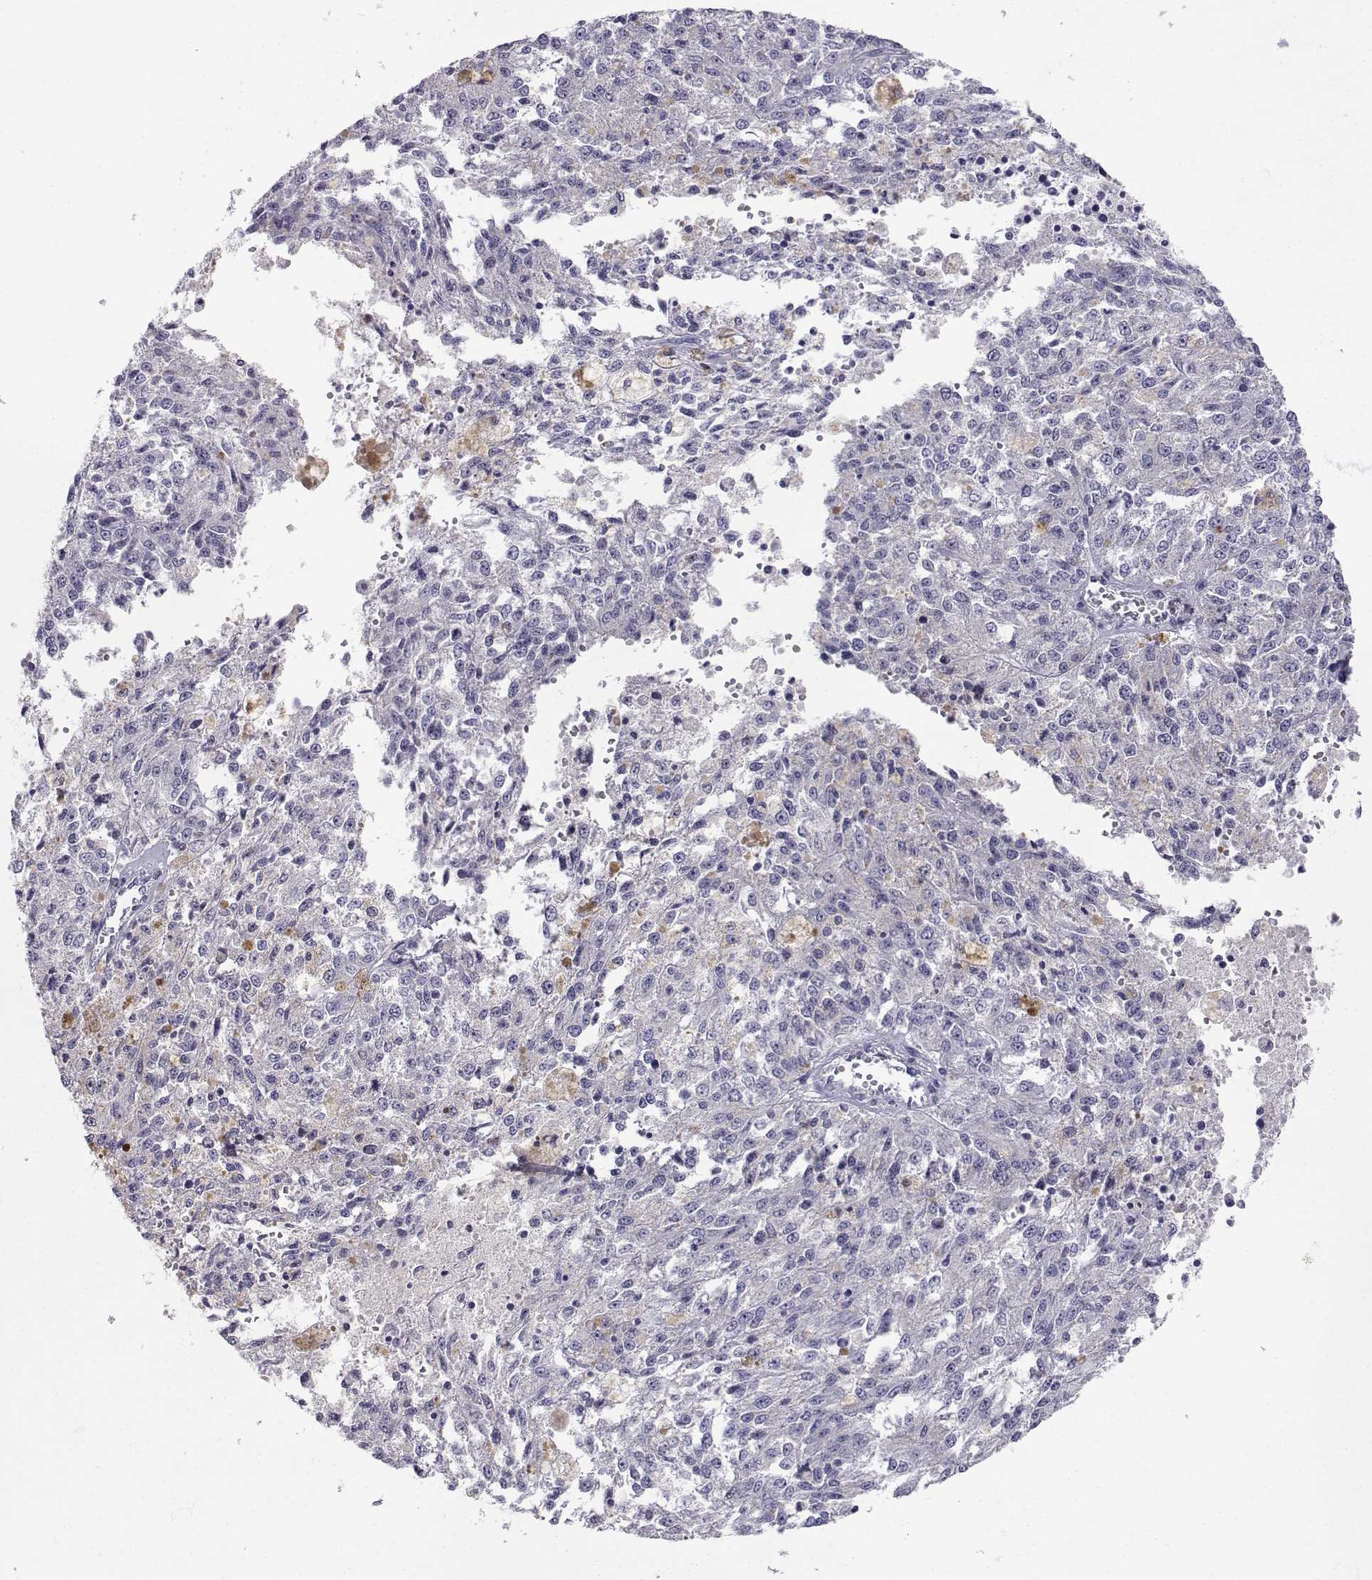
{"staining": {"intensity": "negative", "quantity": "none", "location": "none"}, "tissue": "melanoma", "cell_type": "Tumor cells", "image_type": "cancer", "snomed": [{"axis": "morphology", "description": "Malignant melanoma, Metastatic site"}, {"axis": "topography", "description": "Lymph node"}], "caption": "High magnification brightfield microscopy of melanoma stained with DAB (3,3'-diaminobenzidine) (brown) and counterstained with hematoxylin (blue): tumor cells show no significant expression.", "gene": "SLC6A3", "patient": {"sex": "female", "age": 64}}